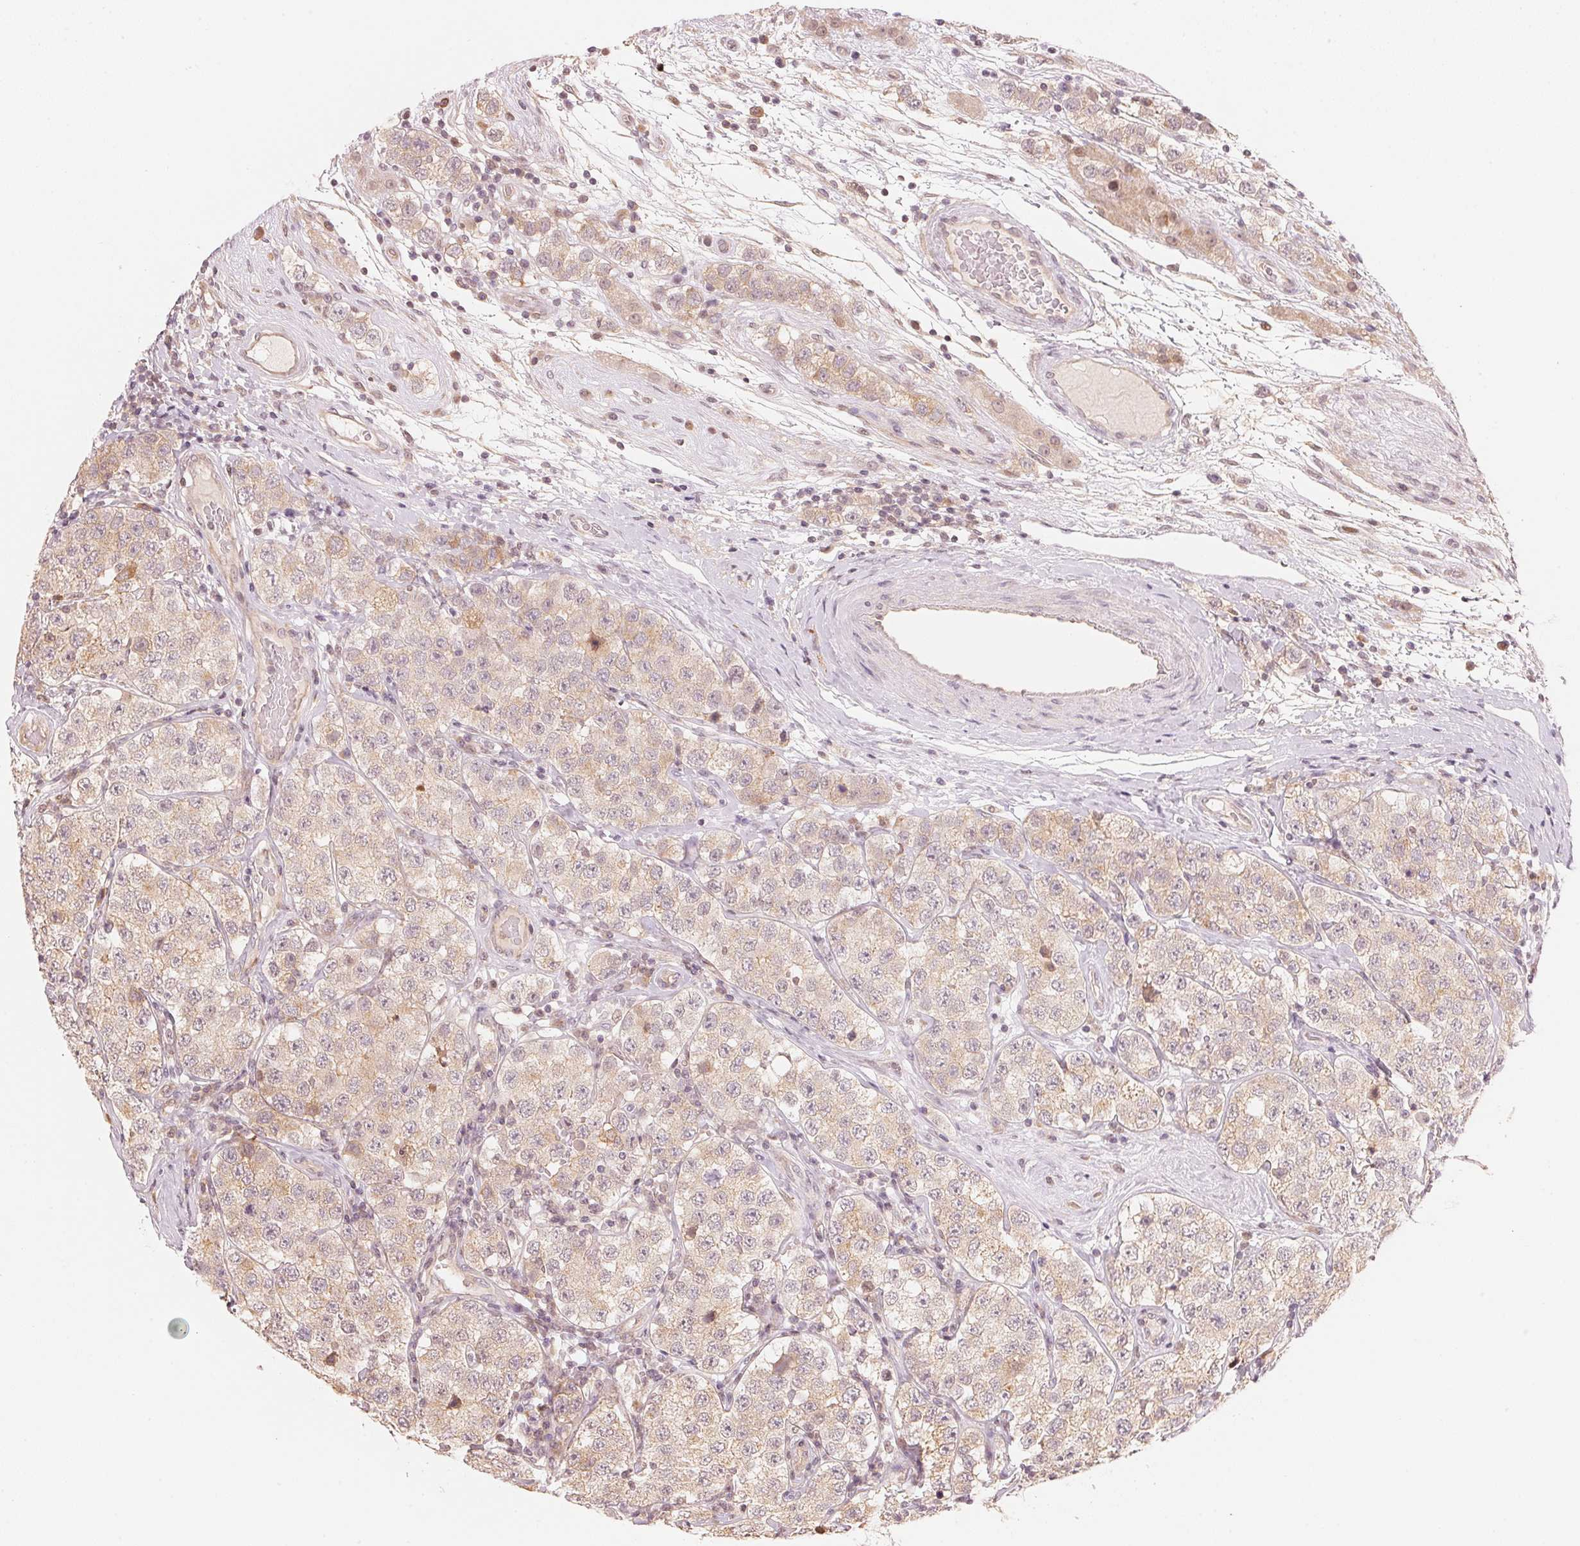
{"staining": {"intensity": "weak", "quantity": "25%-75%", "location": "cytoplasmic/membranous"}, "tissue": "testis cancer", "cell_type": "Tumor cells", "image_type": "cancer", "snomed": [{"axis": "morphology", "description": "Seminoma, NOS"}, {"axis": "topography", "description": "Testis"}], "caption": "Brown immunohistochemical staining in testis cancer displays weak cytoplasmic/membranous staining in approximately 25%-75% of tumor cells.", "gene": "PRKN", "patient": {"sex": "male", "age": 34}}